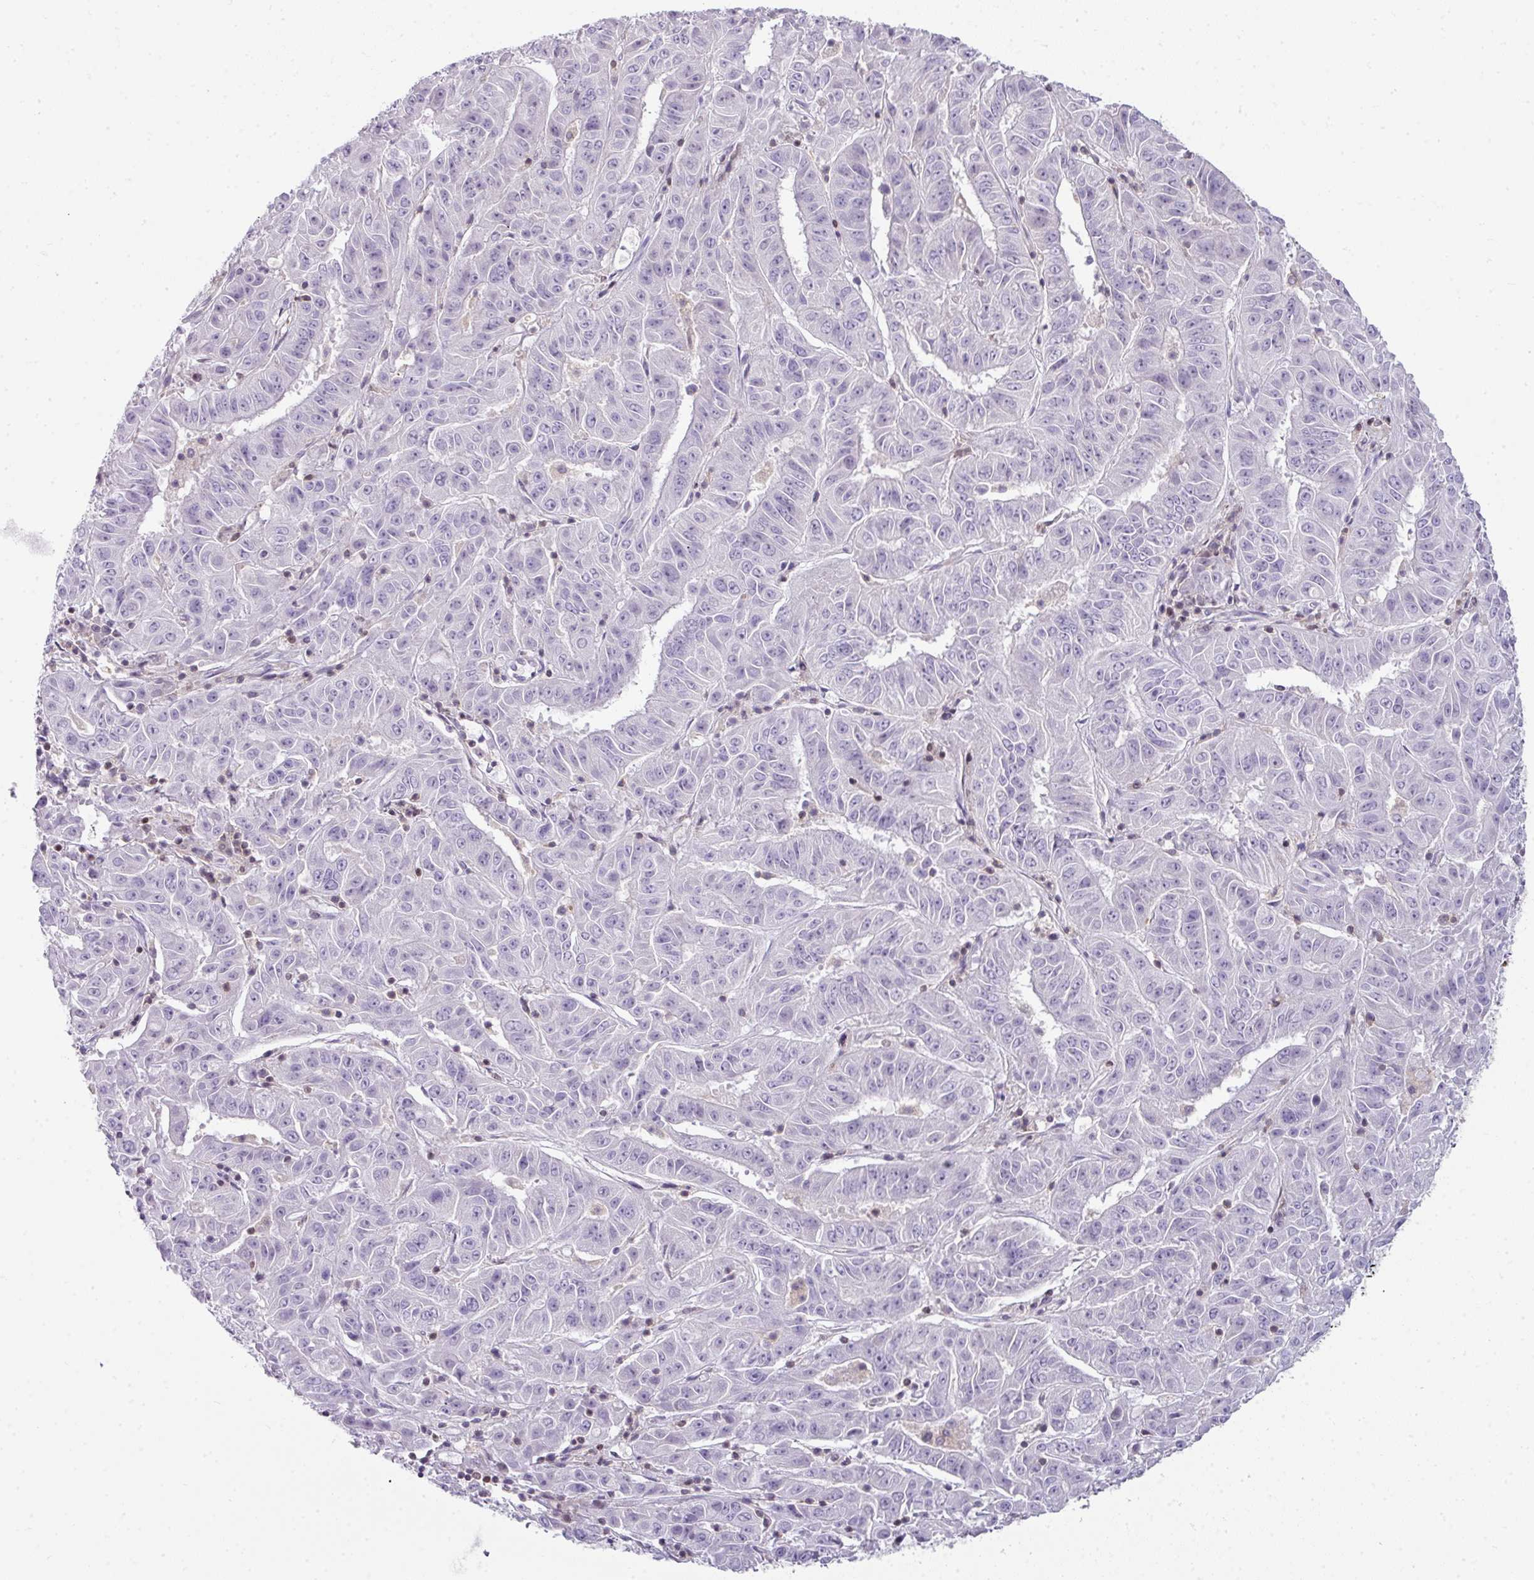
{"staining": {"intensity": "negative", "quantity": "none", "location": "none"}, "tissue": "pancreatic cancer", "cell_type": "Tumor cells", "image_type": "cancer", "snomed": [{"axis": "morphology", "description": "Adenocarcinoma, NOS"}, {"axis": "topography", "description": "Pancreas"}], "caption": "A high-resolution image shows IHC staining of adenocarcinoma (pancreatic), which reveals no significant positivity in tumor cells.", "gene": "STAT5A", "patient": {"sex": "male", "age": 63}}